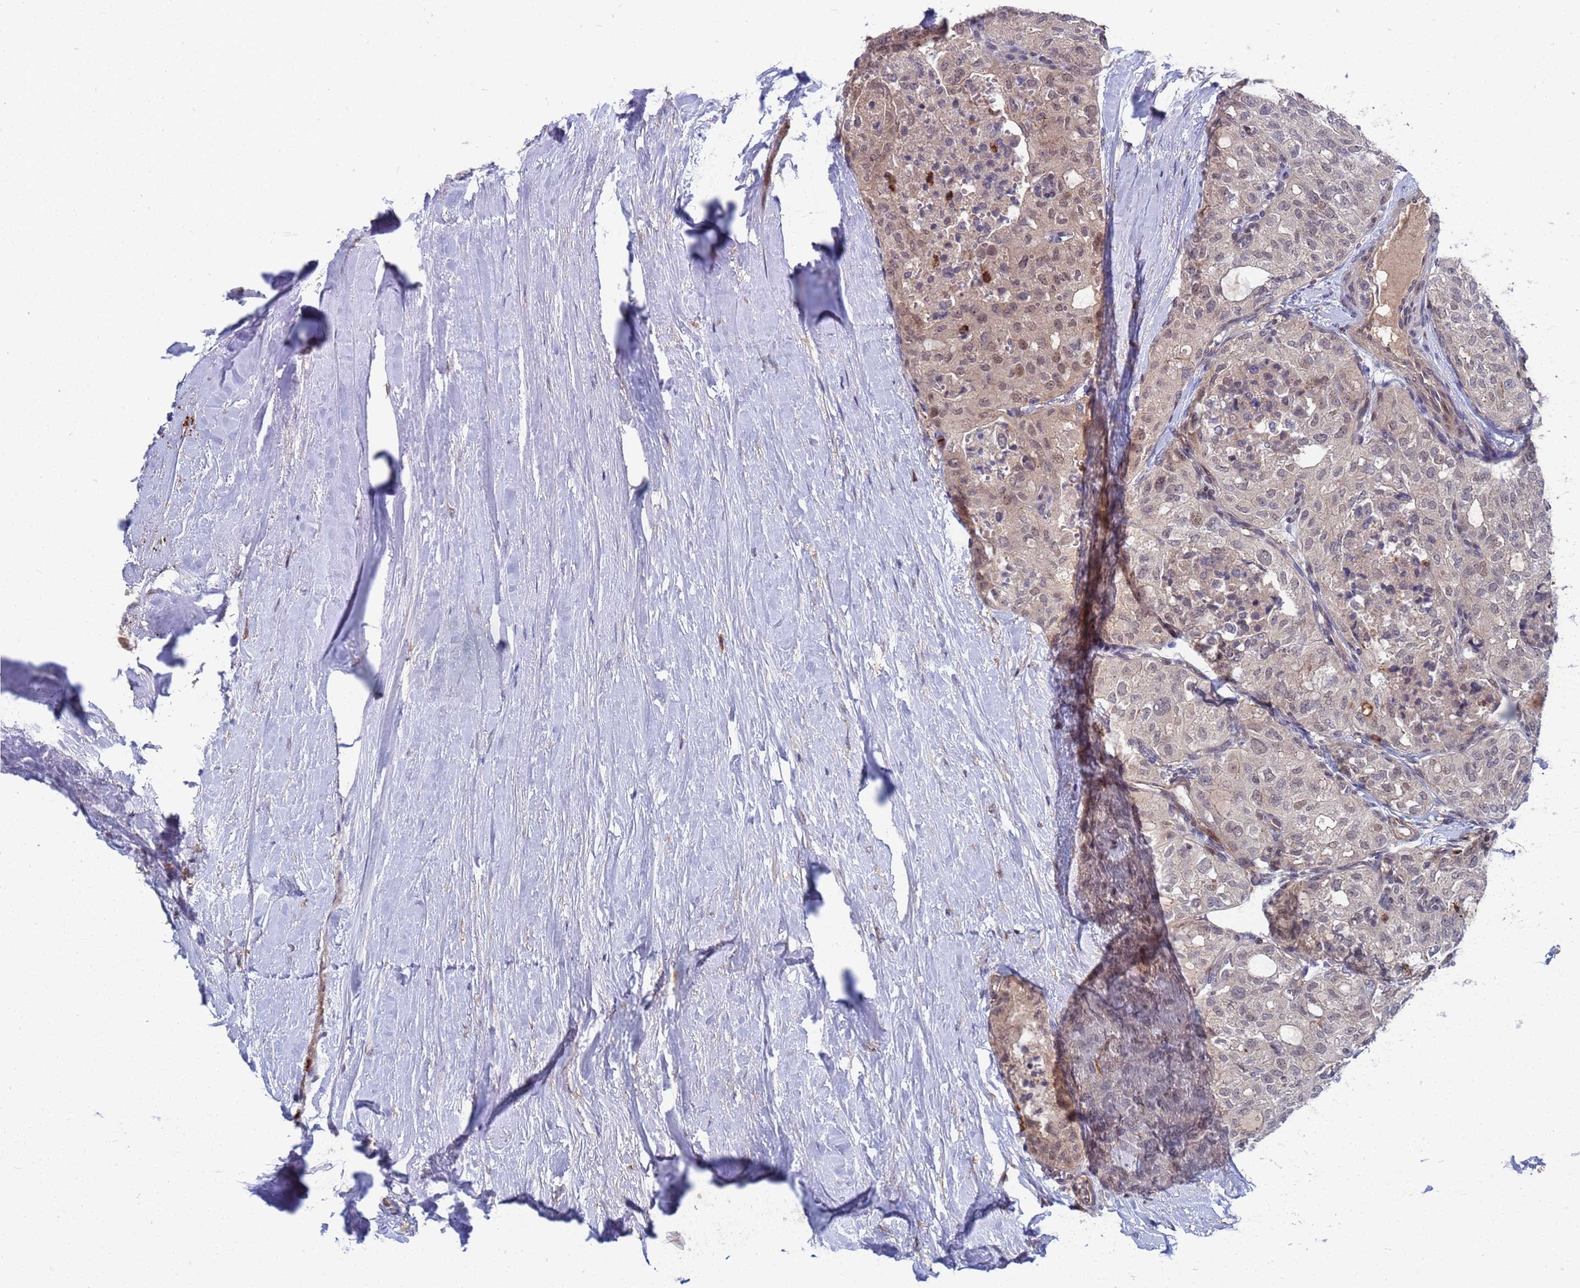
{"staining": {"intensity": "moderate", "quantity": "<25%", "location": "nuclear"}, "tissue": "thyroid cancer", "cell_type": "Tumor cells", "image_type": "cancer", "snomed": [{"axis": "morphology", "description": "Follicular adenoma carcinoma, NOS"}, {"axis": "topography", "description": "Thyroid gland"}], "caption": "About <25% of tumor cells in follicular adenoma carcinoma (thyroid) show moderate nuclear protein positivity as visualized by brown immunohistochemical staining.", "gene": "TMBIM6", "patient": {"sex": "male", "age": 75}}